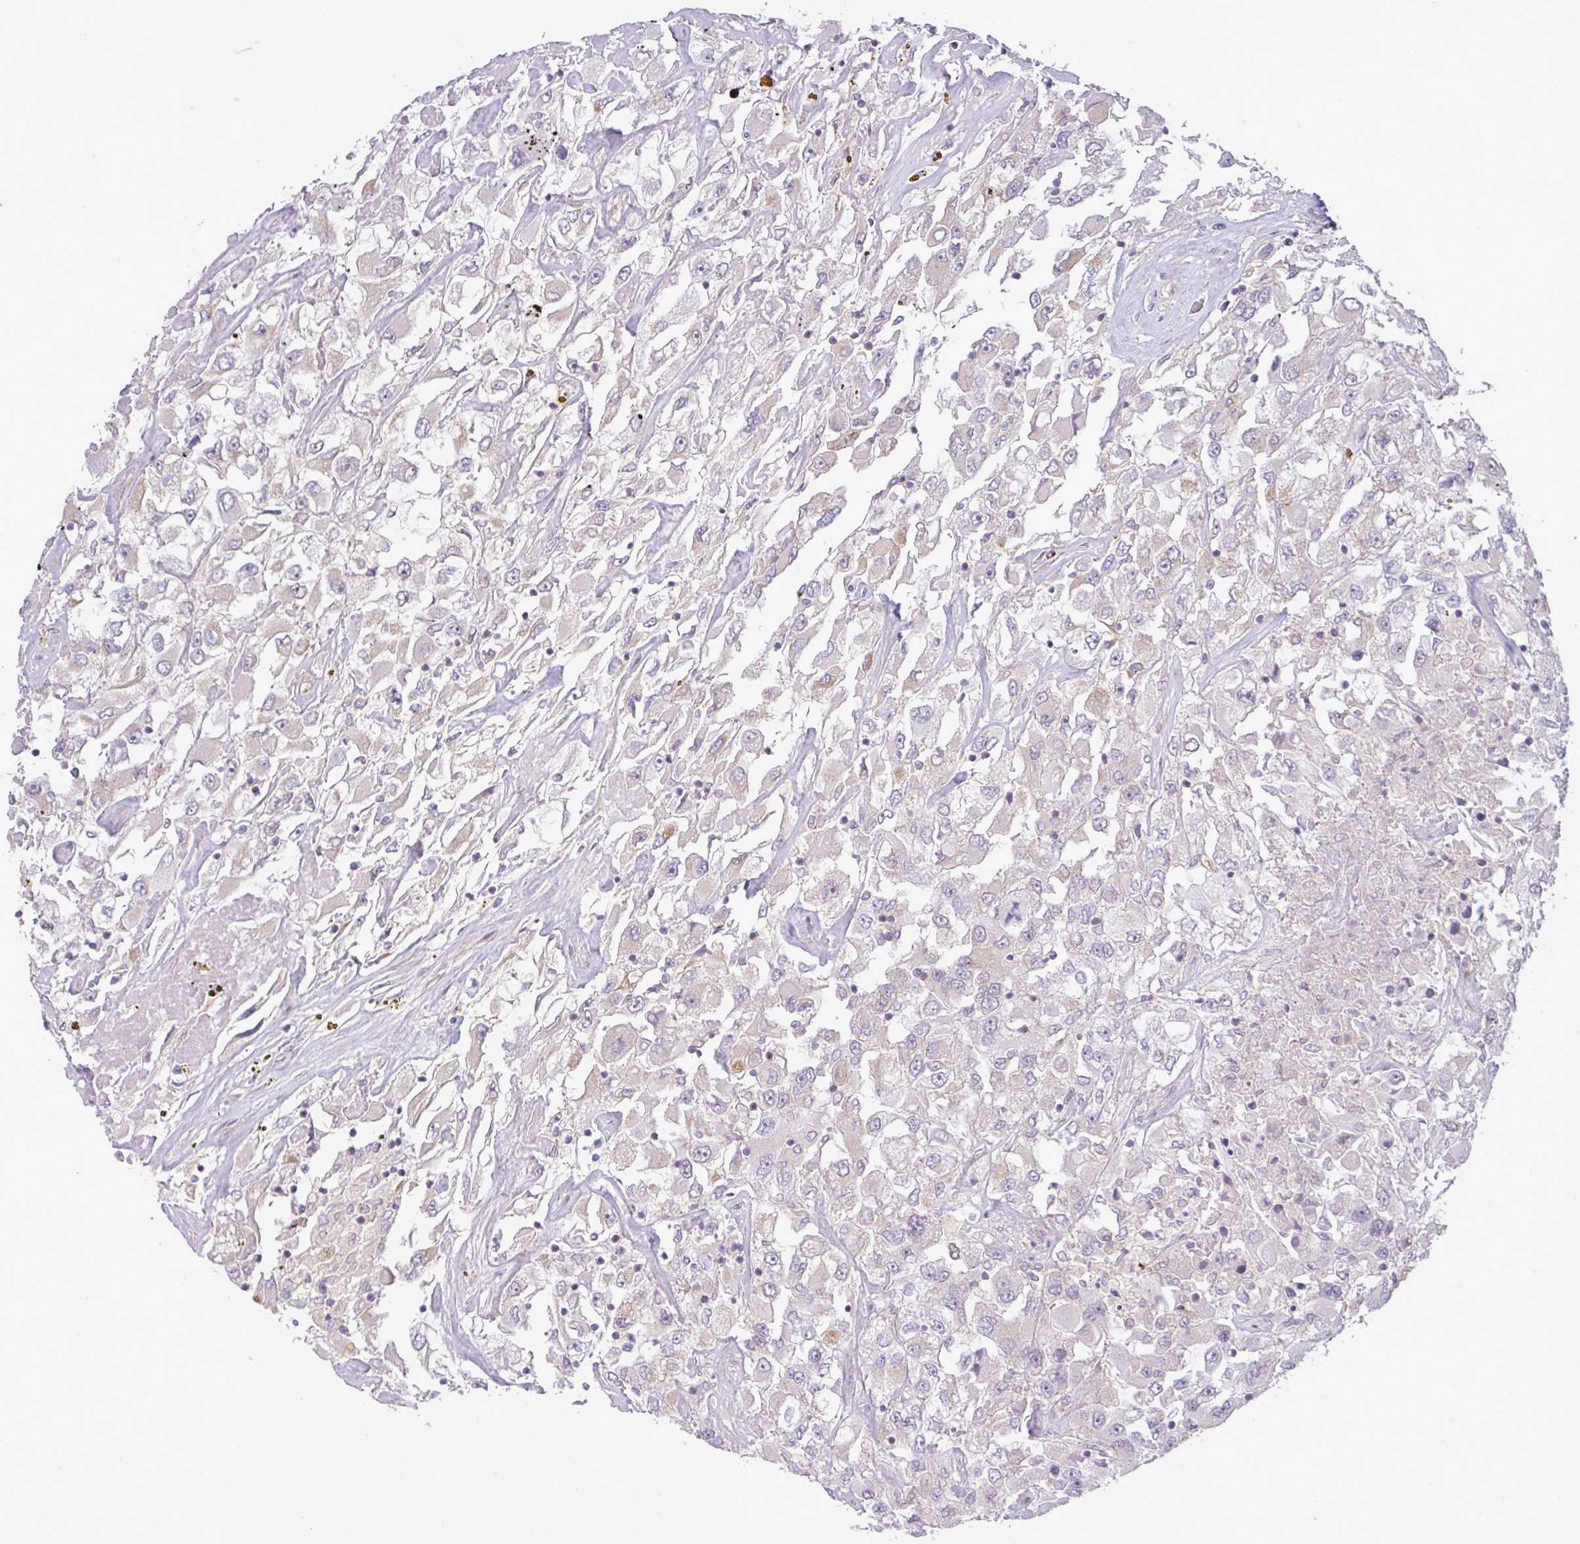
{"staining": {"intensity": "negative", "quantity": "none", "location": "none"}, "tissue": "renal cancer", "cell_type": "Tumor cells", "image_type": "cancer", "snomed": [{"axis": "morphology", "description": "Adenocarcinoma, NOS"}, {"axis": "topography", "description": "Kidney"}], "caption": "Photomicrograph shows no protein staining in tumor cells of renal adenocarcinoma tissue.", "gene": "FAM222B", "patient": {"sex": "female", "age": 52}}